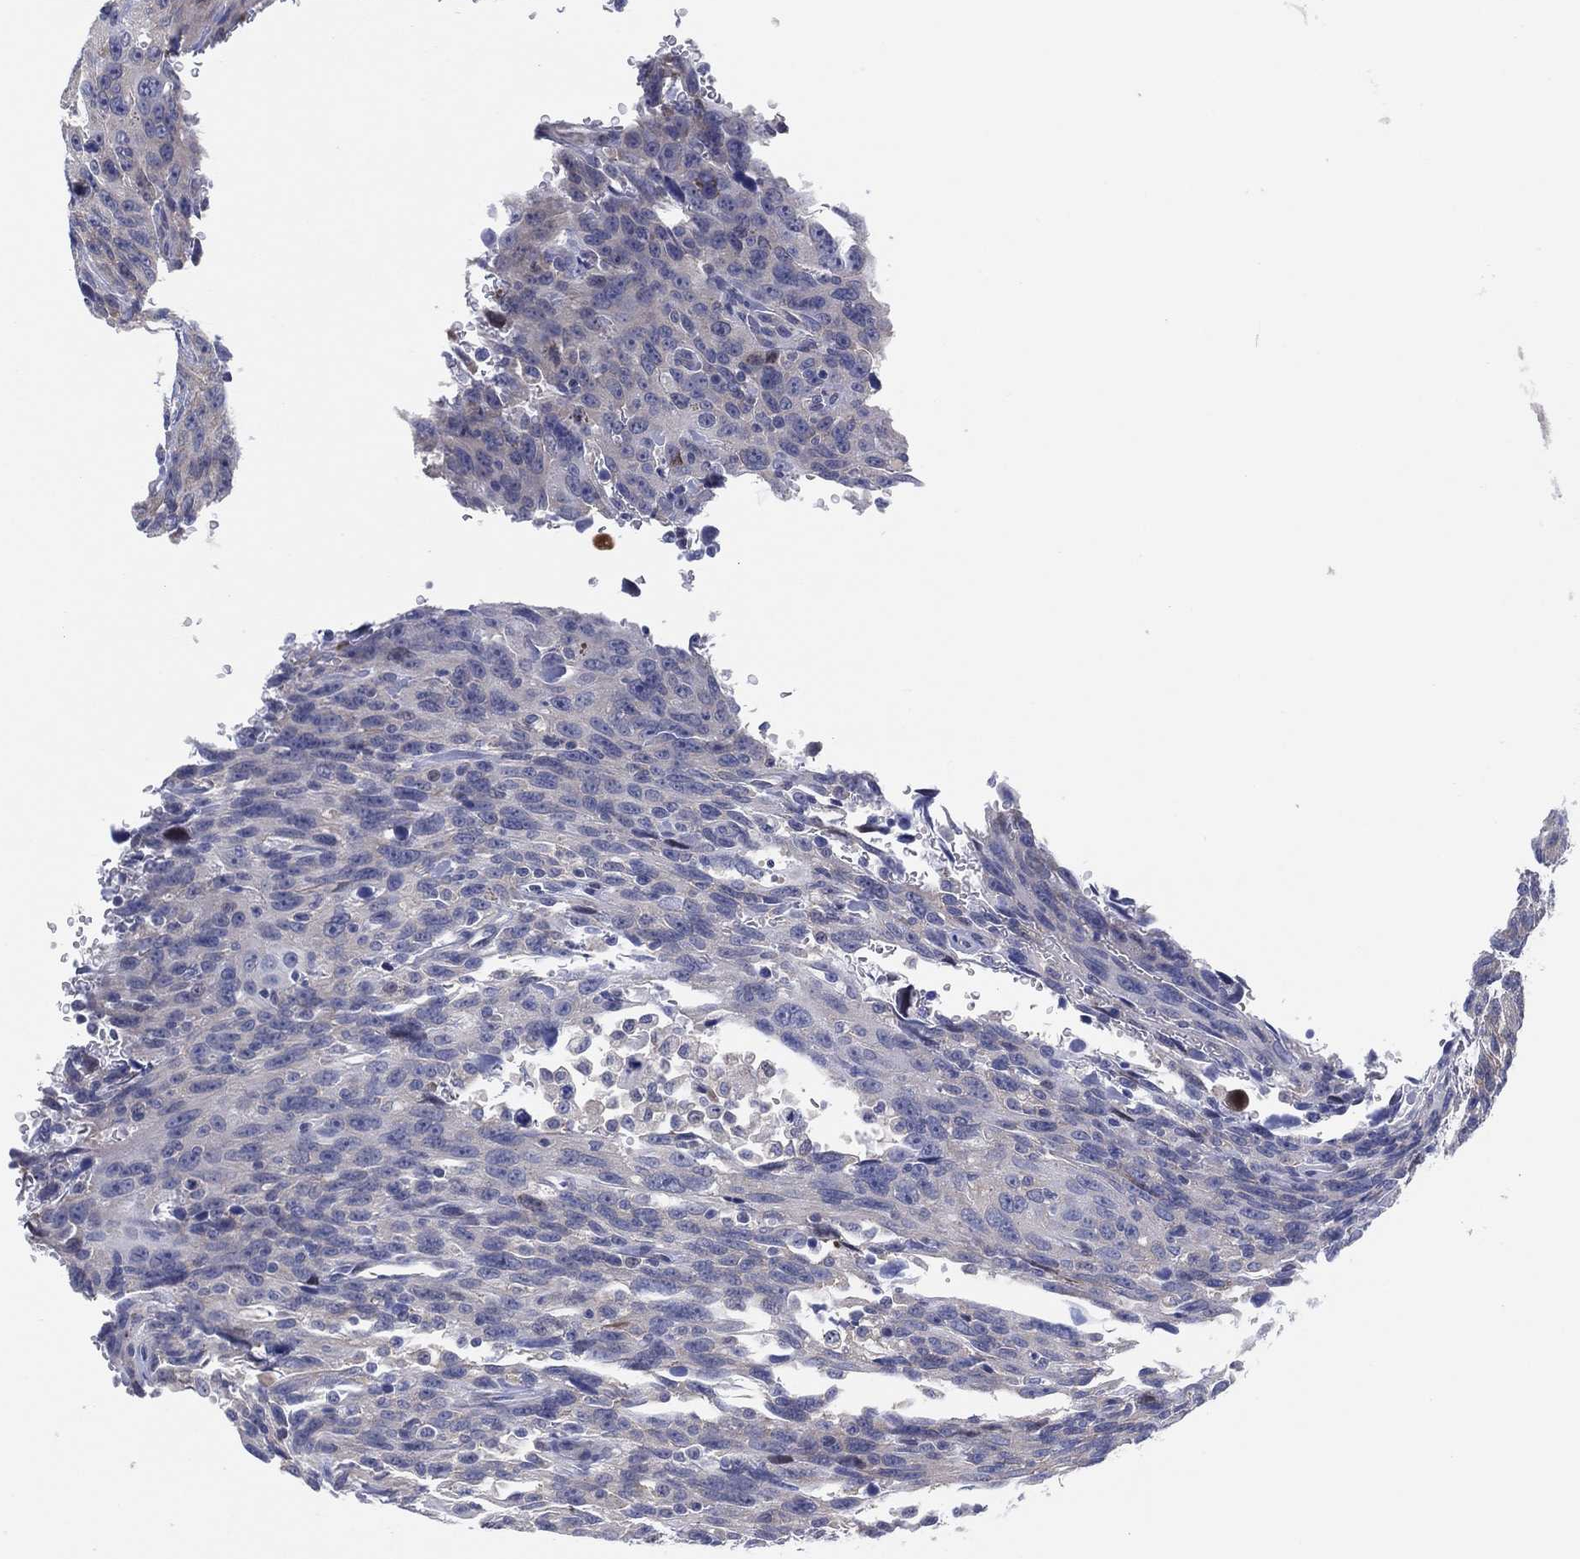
{"staining": {"intensity": "negative", "quantity": "none", "location": "none"}, "tissue": "urothelial cancer", "cell_type": "Tumor cells", "image_type": "cancer", "snomed": [{"axis": "morphology", "description": "Urothelial carcinoma, NOS"}, {"axis": "morphology", "description": "Urothelial carcinoma, High grade"}, {"axis": "topography", "description": "Urinary bladder"}], "caption": "The histopathology image exhibits no significant expression in tumor cells of urothelial cancer.", "gene": "HEATR4", "patient": {"sex": "female", "age": 73}}